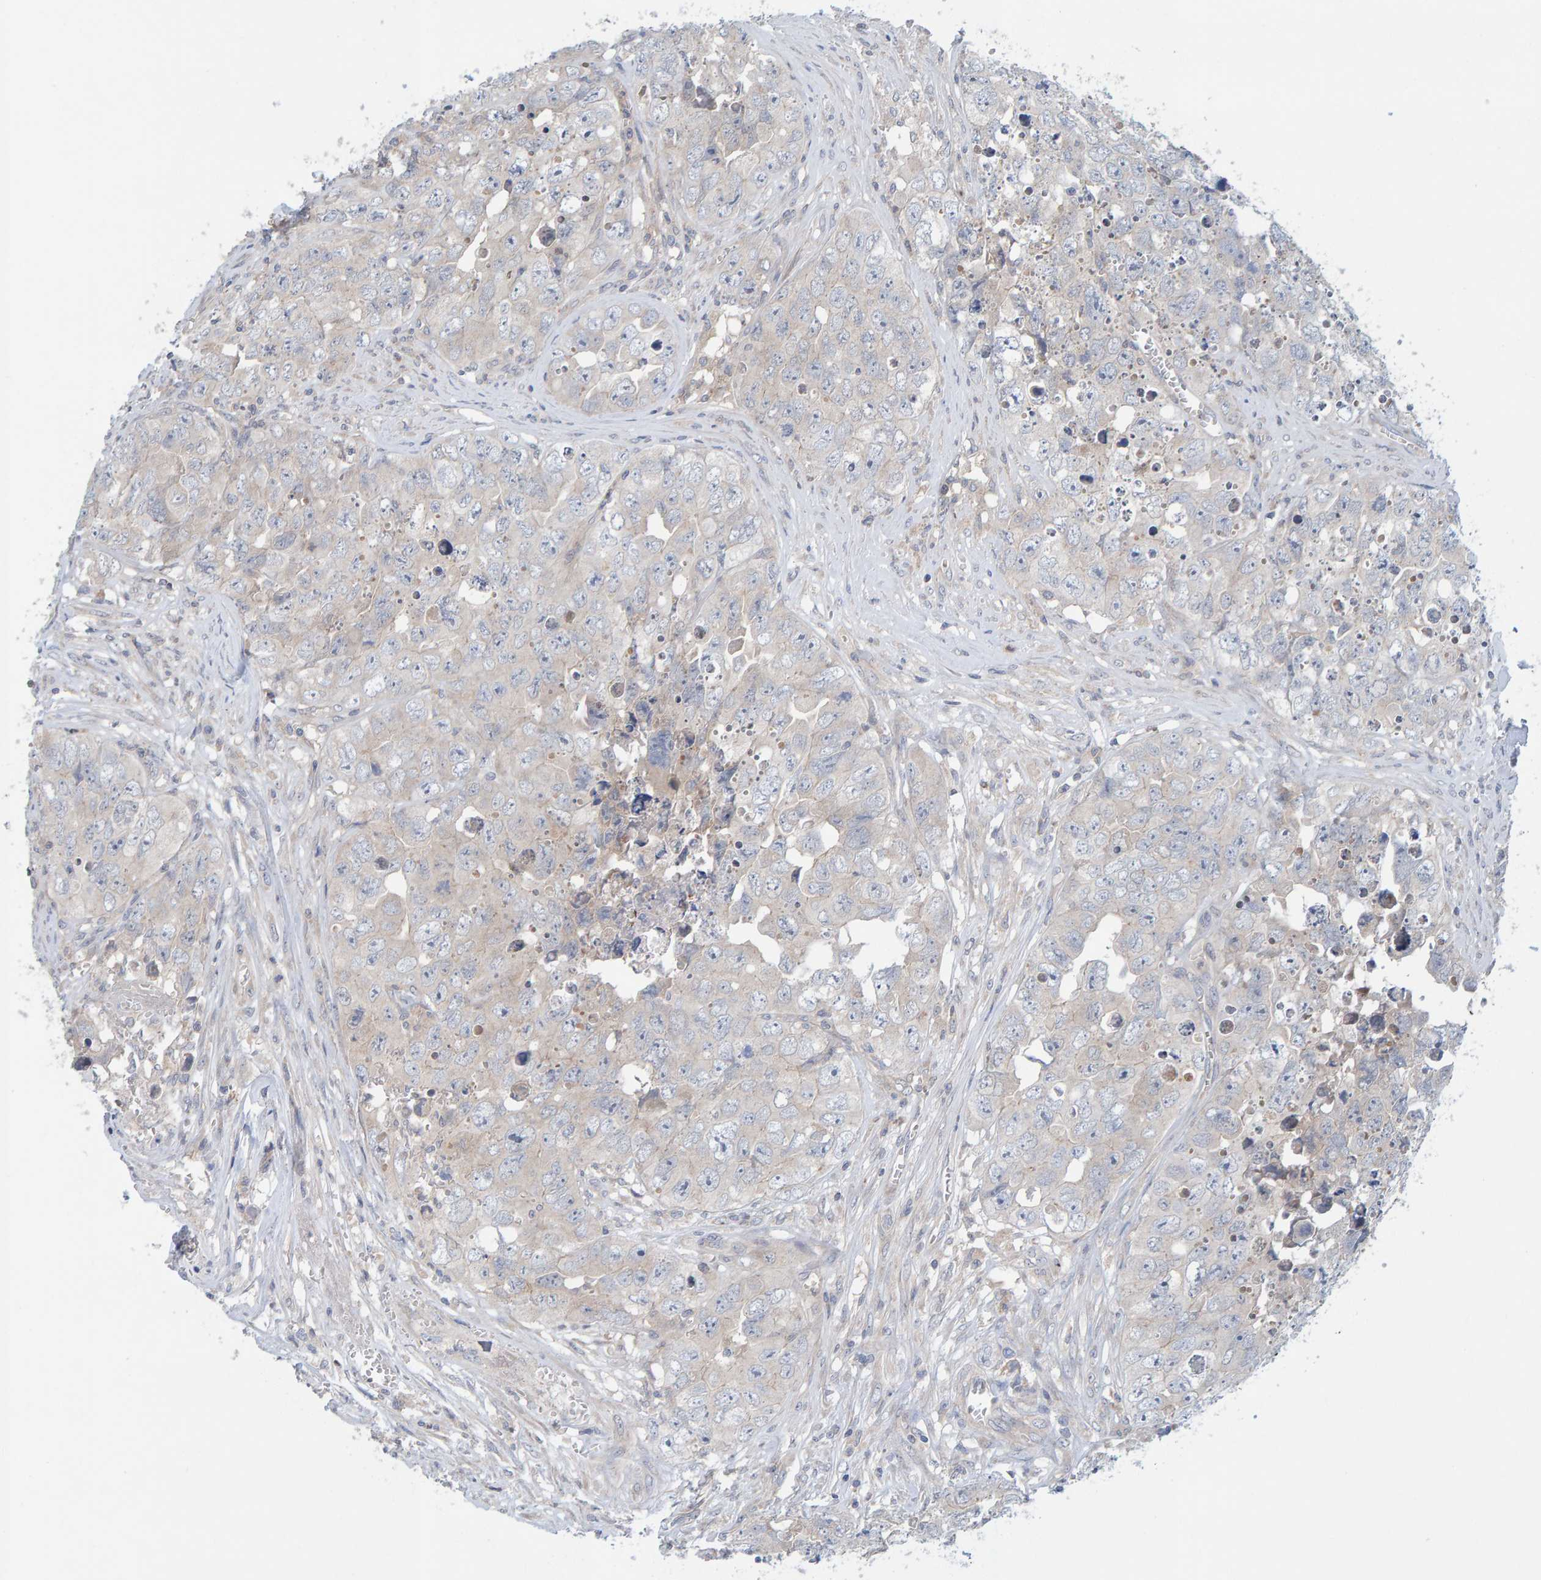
{"staining": {"intensity": "negative", "quantity": "none", "location": "none"}, "tissue": "testis cancer", "cell_type": "Tumor cells", "image_type": "cancer", "snomed": [{"axis": "morphology", "description": "Seminoma, NOS"}, {"axis": "morphology", "description": "Carcinoma, Embryonal, NOS"}, {"axis": "topography", "description": "Testis"}], "caption": "This is an IHC photomicrograph of human seminoma (testis). There is no expression in tumor cells.", "gene": "TATDN1", "patient": {"sex": "male", "age": 43}}